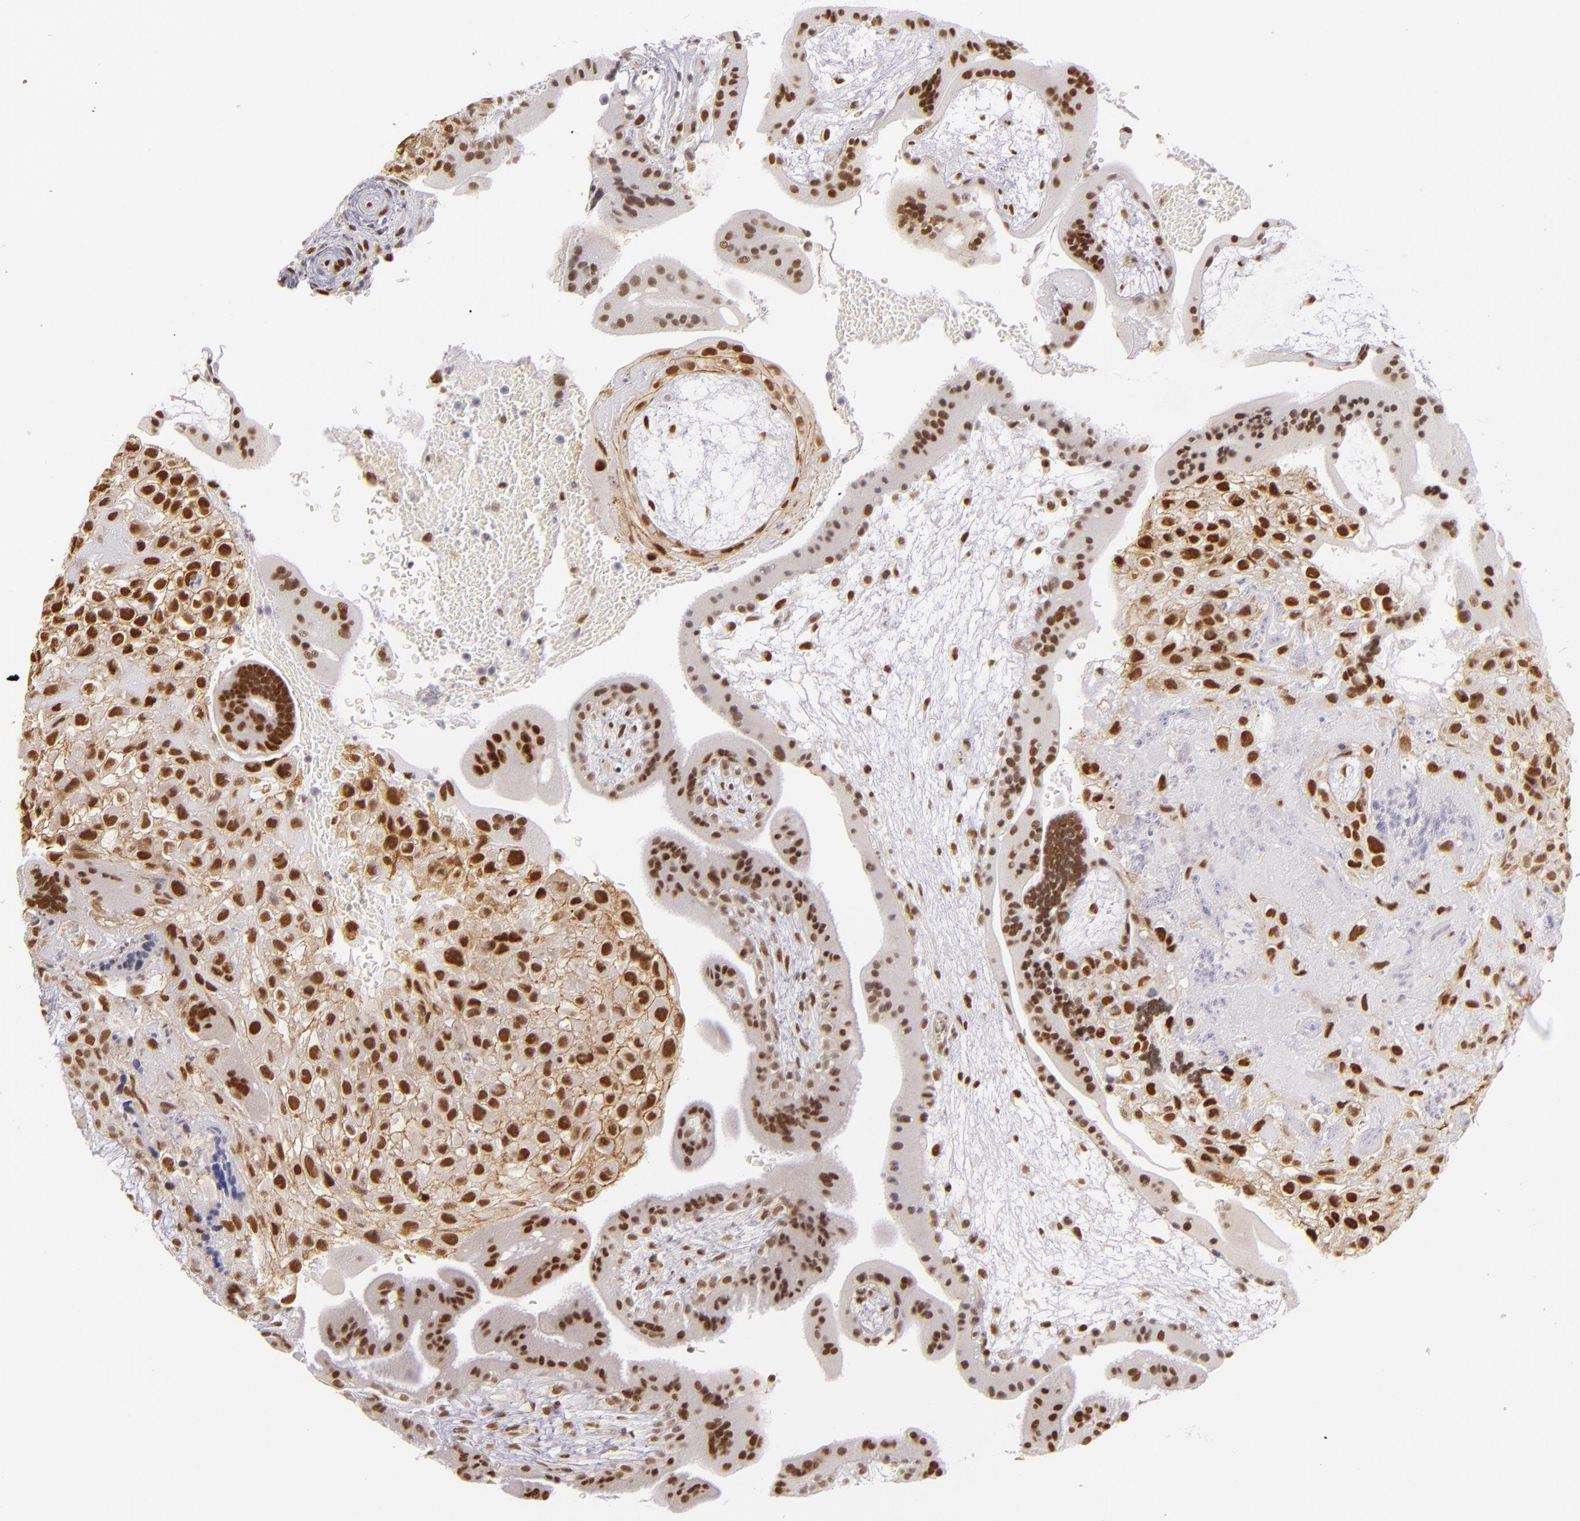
{"staining": {"intensity": "strong", "quantity": ">75%", "location": "cytoplasmic/membranous,nuclear"}, "tissue": "placenta", "cell_type": "Decidual cells", "image_type": "normal", "snomed": [{"axis": "morphology", "description": "Normal tissue, NOS"}, {"axis": "topography", "description": "Placenta"}], "caption": "Brown immunohistochemical staining in benign placenta reveals strong cytoplasmic/membranous,nuclear expression in approximately >75% of decidual cells.", "gene": "NCOR2", "patient": {"sex": "female", "age": 35}}